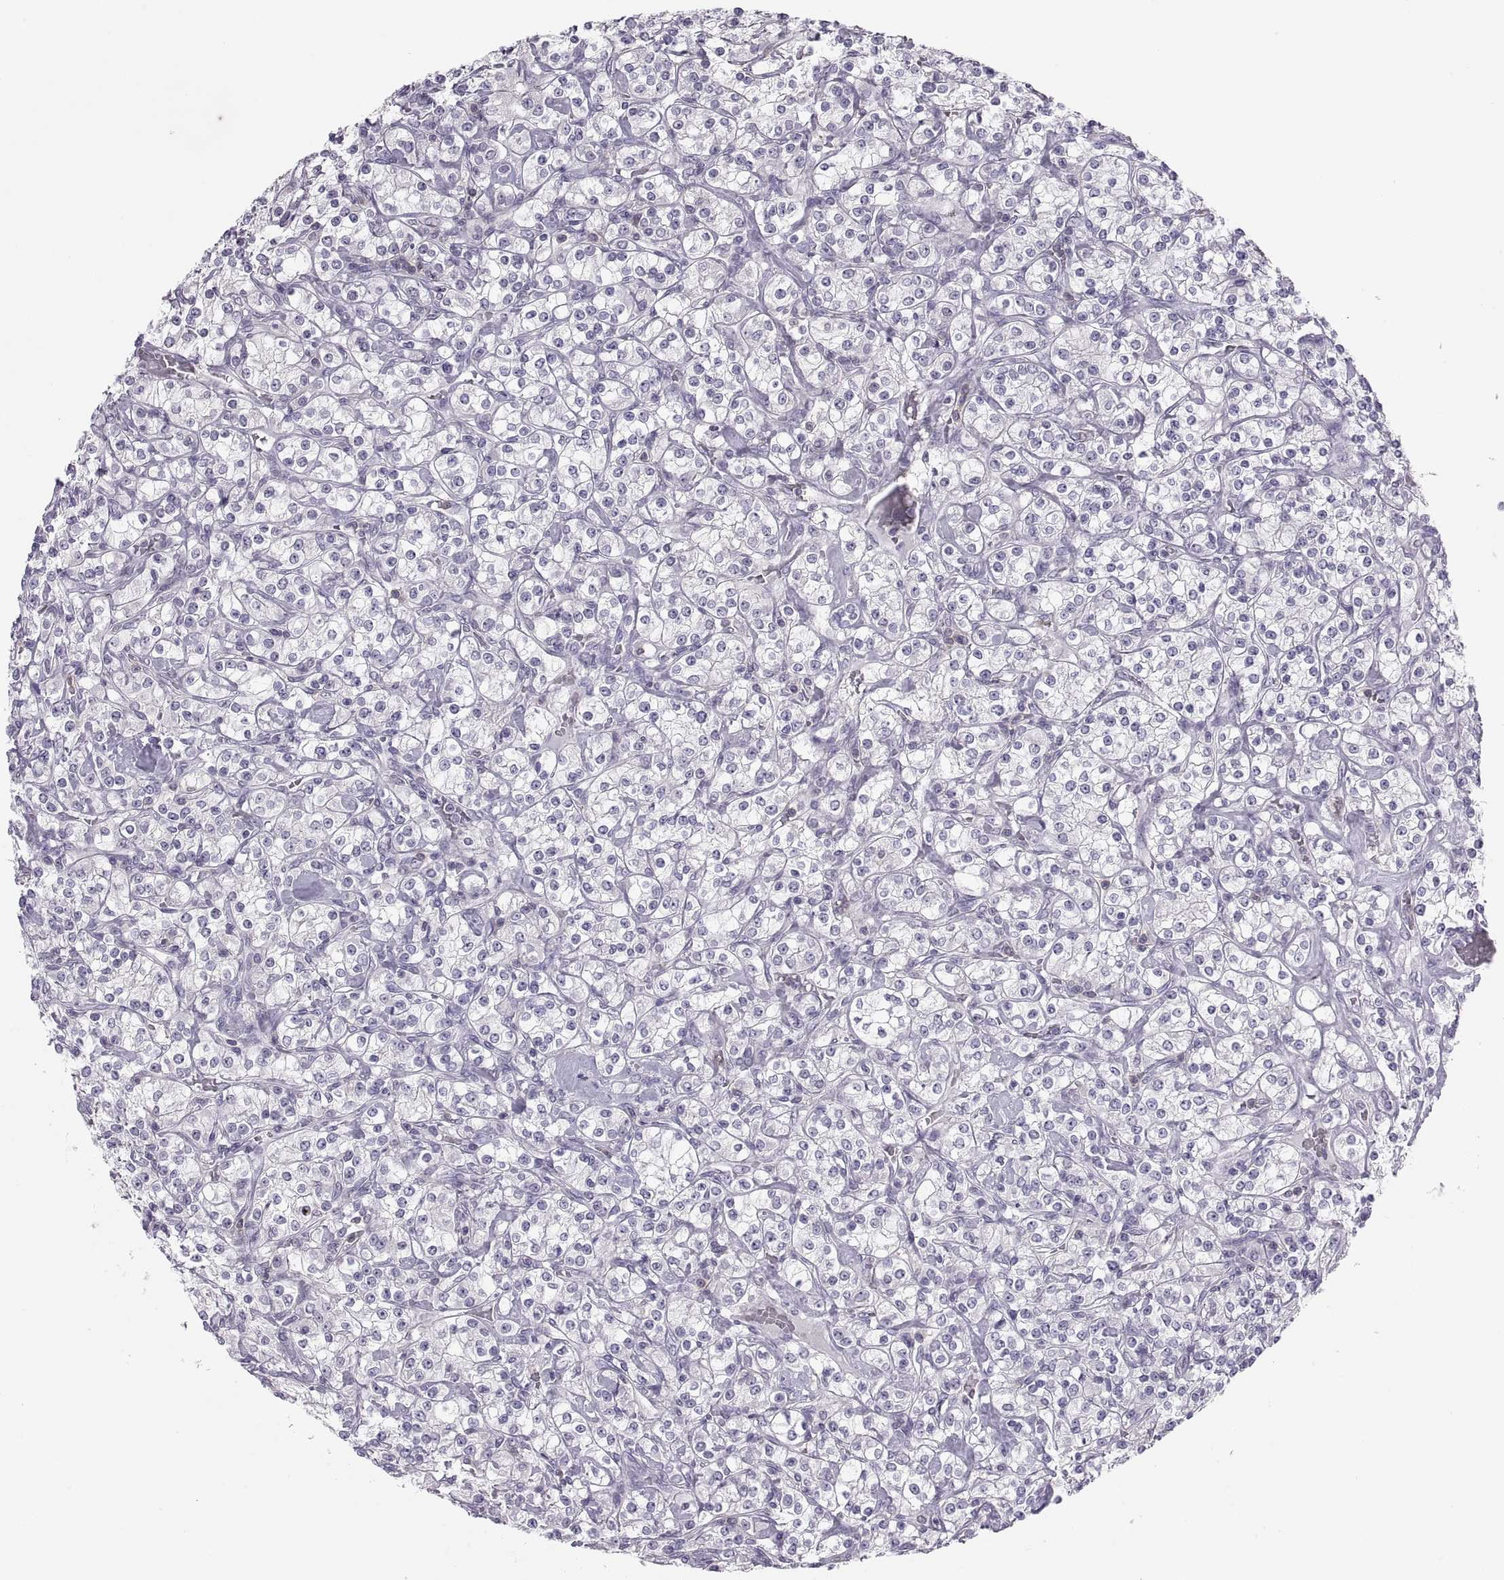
{"staining": {"intensity": "negative", "quantity": "none", "location": "none"}, "tissue": "renal cancer", "cell_type": "Tumor cells", "image_type": "cancer", "snomed": [{"axis": "morphology", "description": "Adenocarcinoma, NOS"}, {"axis": "topography", "description": "Kidney"}], "caption": "There is no significant staining in tumor cells of adenocarcinoma (renal). (Brightfield microscopy of DAB (3,3'-diaminobenzidine) immunohistochemistry (IHC) at high magnification).", "gene": "TTC21A", "patient": {"sex": "male", "age": 77}}